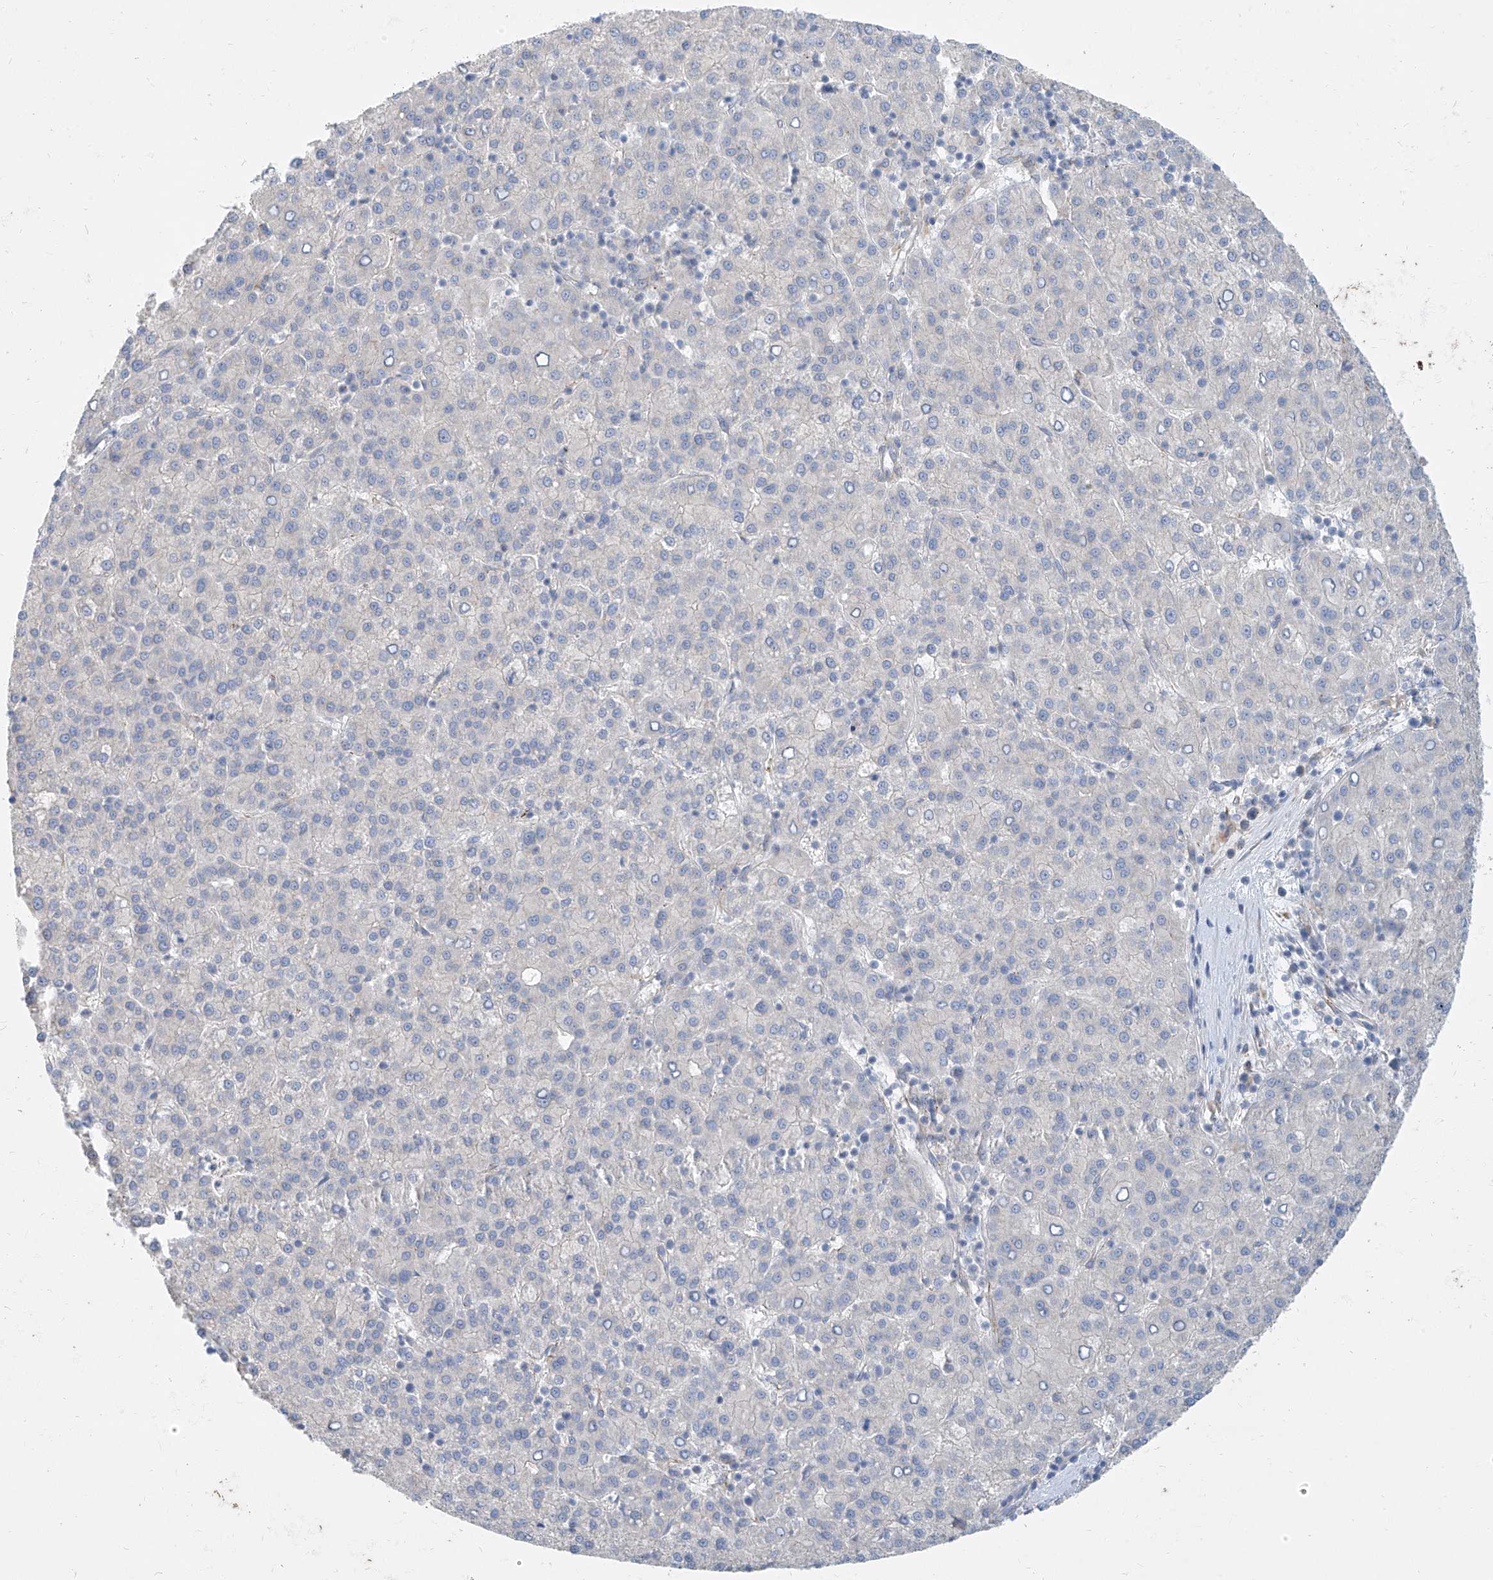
{"staining": {"intensity": "negative", "quantity": "none", "location": "none"}, "tissue": "liver cancer", "cell_type": "Tumor cells", "image_type": "cancer", "snomed": [{"axis": "morphology", "description": "Carcinoma, Hepatocellular, NOS"}, {"axis": "topography", "description": "Liver"}], "caption": "The micrograph displays no staining of tumor cells in liver cancer.", "gene": "KRTAP25-1", "patient": {"sex": "female", "age": 58}}